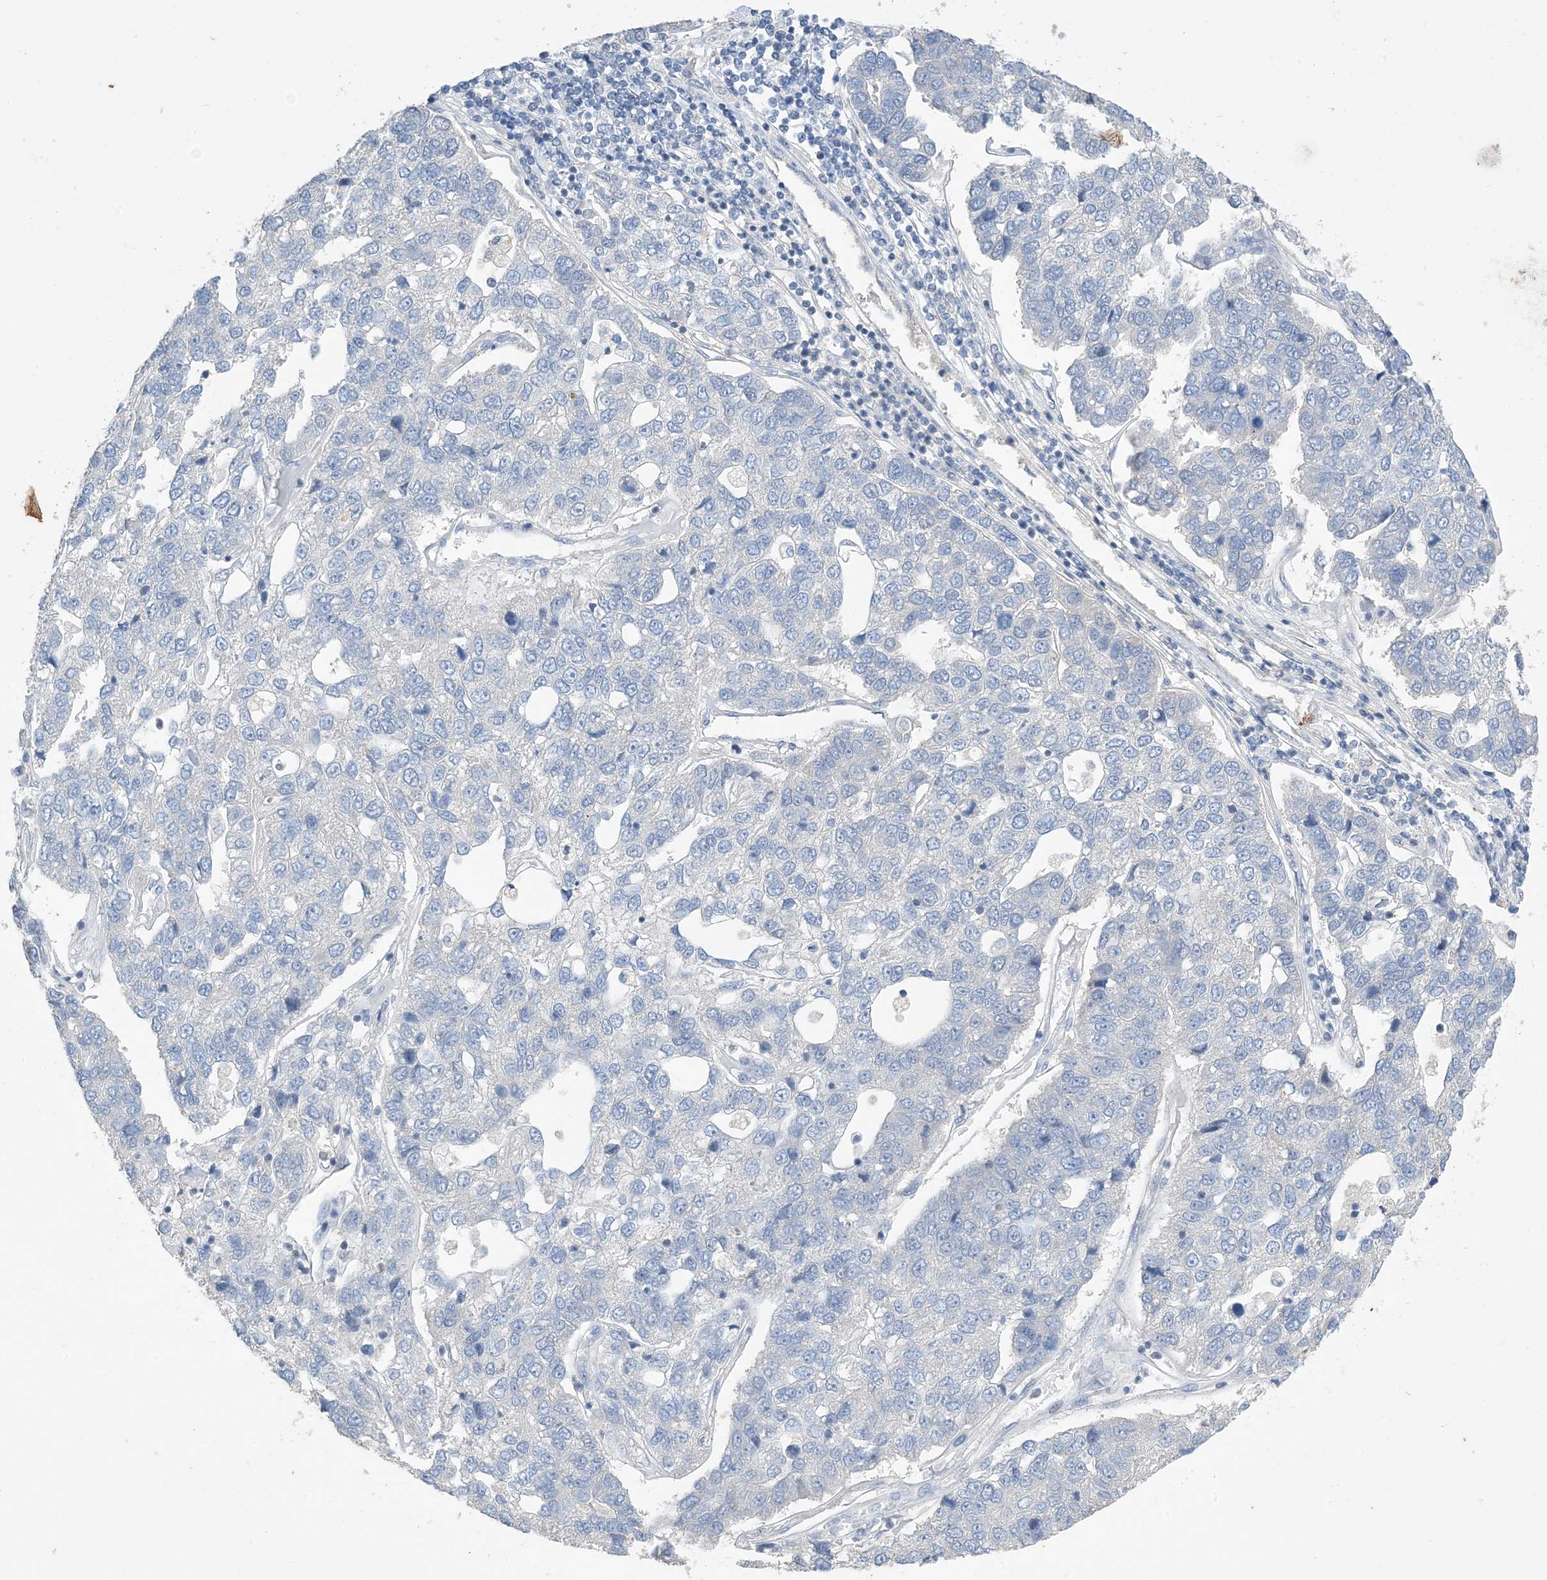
{"staining": {"intensity": "negative", "quantity": "none", "location": "none"}, "tissue": "pancreatic cancer", "cell_type": "Tumor cells", "image_type": "cancer", "snomed": [{"axis": "morphology", "description": "Adenocarcinoma, NOS"}, {"axis": "topography", "description": "Pancreas"}], "caption": "A micrograph of human pancreatic cancer (adenocarcinoma) is negative for staining in tumor cells.", "gene": "KPRP", "patient": {"sex": "female", "age": 61}}